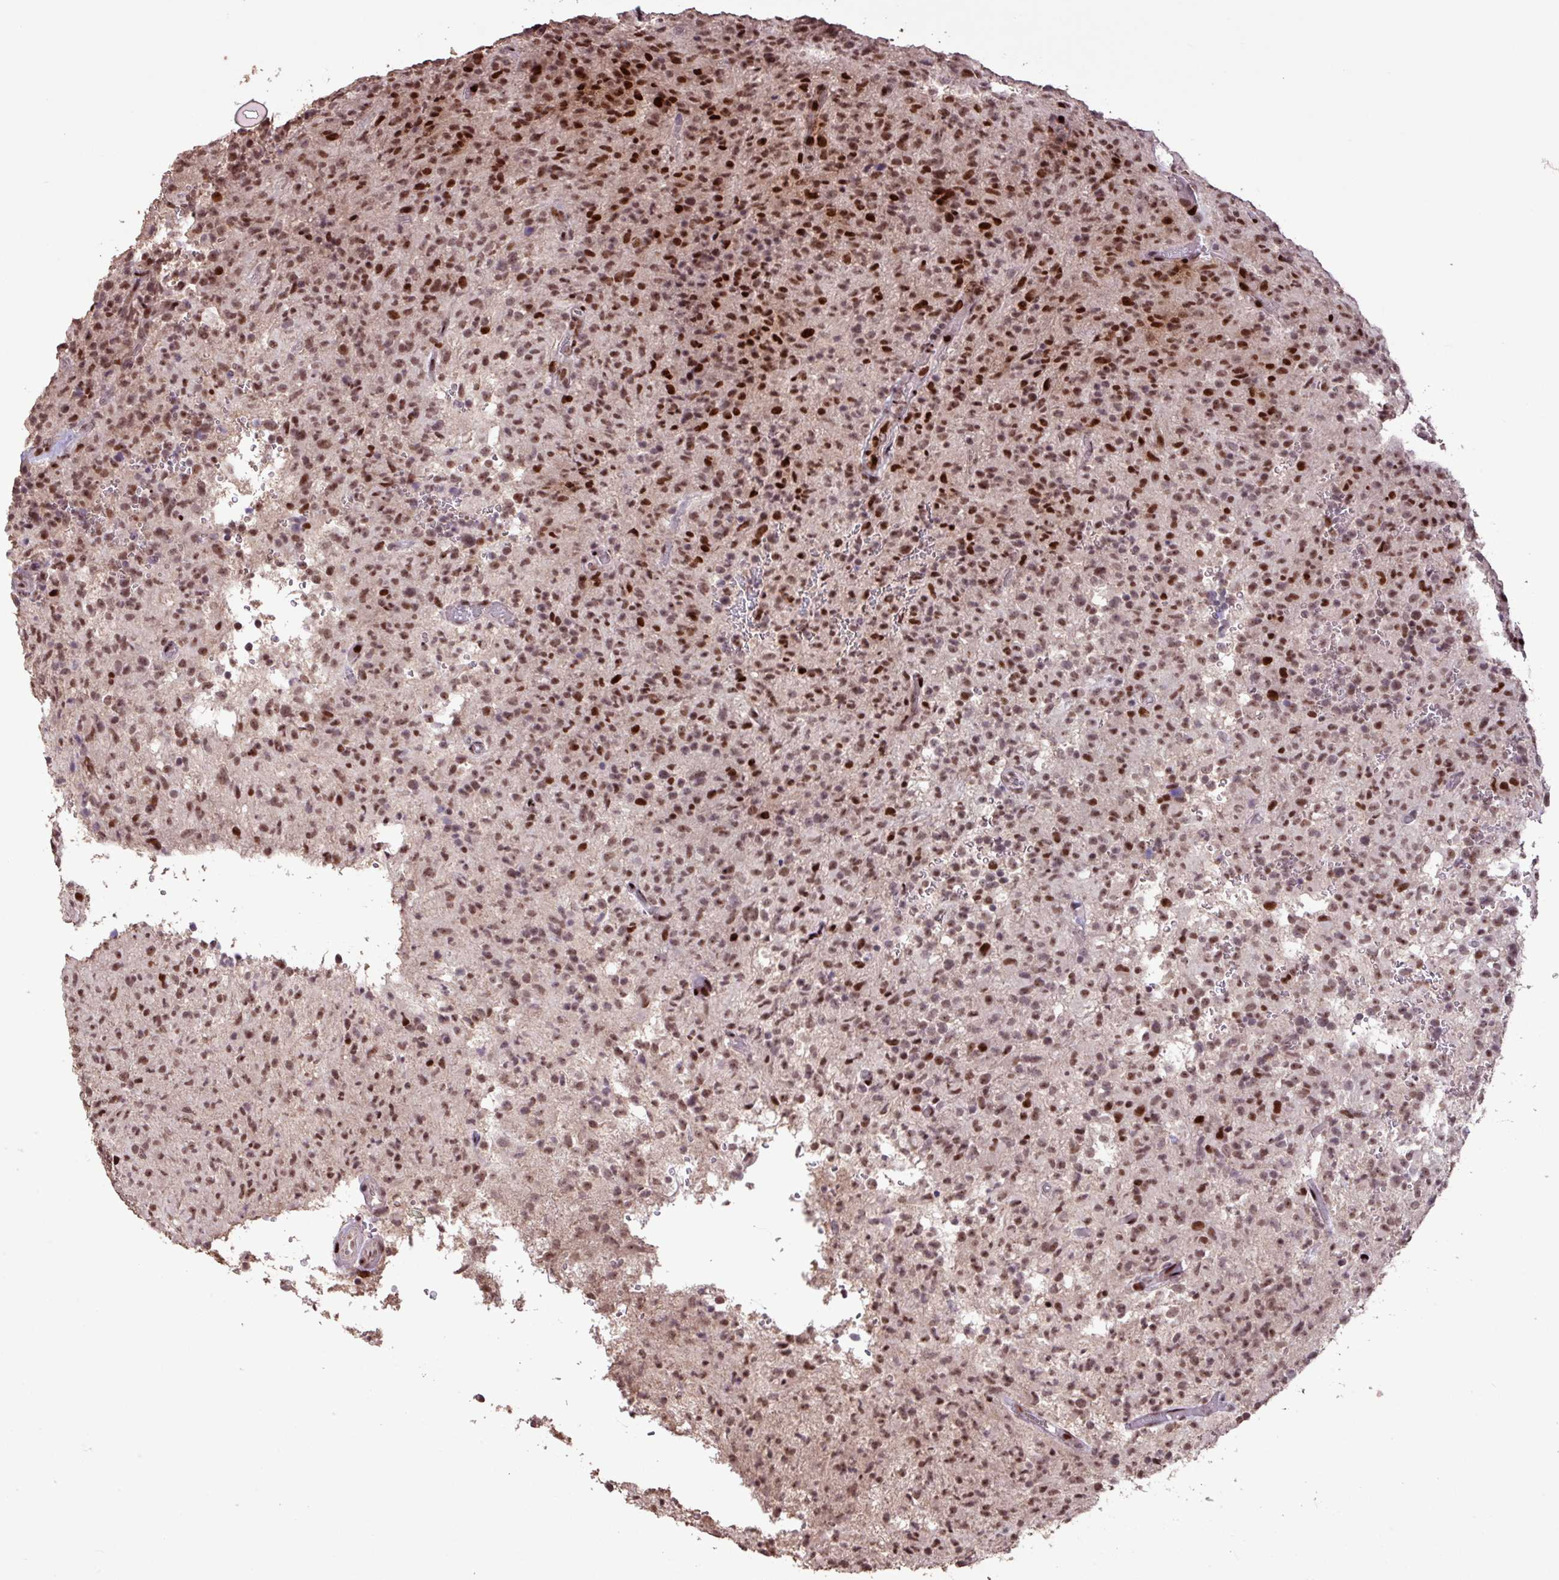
{"staining": {"intensity": "strong", "quantity": ">75%", "location": "nuclear"}, "tissue": "glioma", "cell_type": "Tumor cells", "image_type": "cancer", "snomed": [{"axis": "morphology", "description": "Glioma, malignant, High grade"}, {"axis": "topography", "description": "Brain"}], "caption": "Strong nuclear expression is seen in about >75% of tumor cells in malignant glioma (high-grade).", "gene": "ZNF709", "patient": {"sex": "female", "age": 57}}